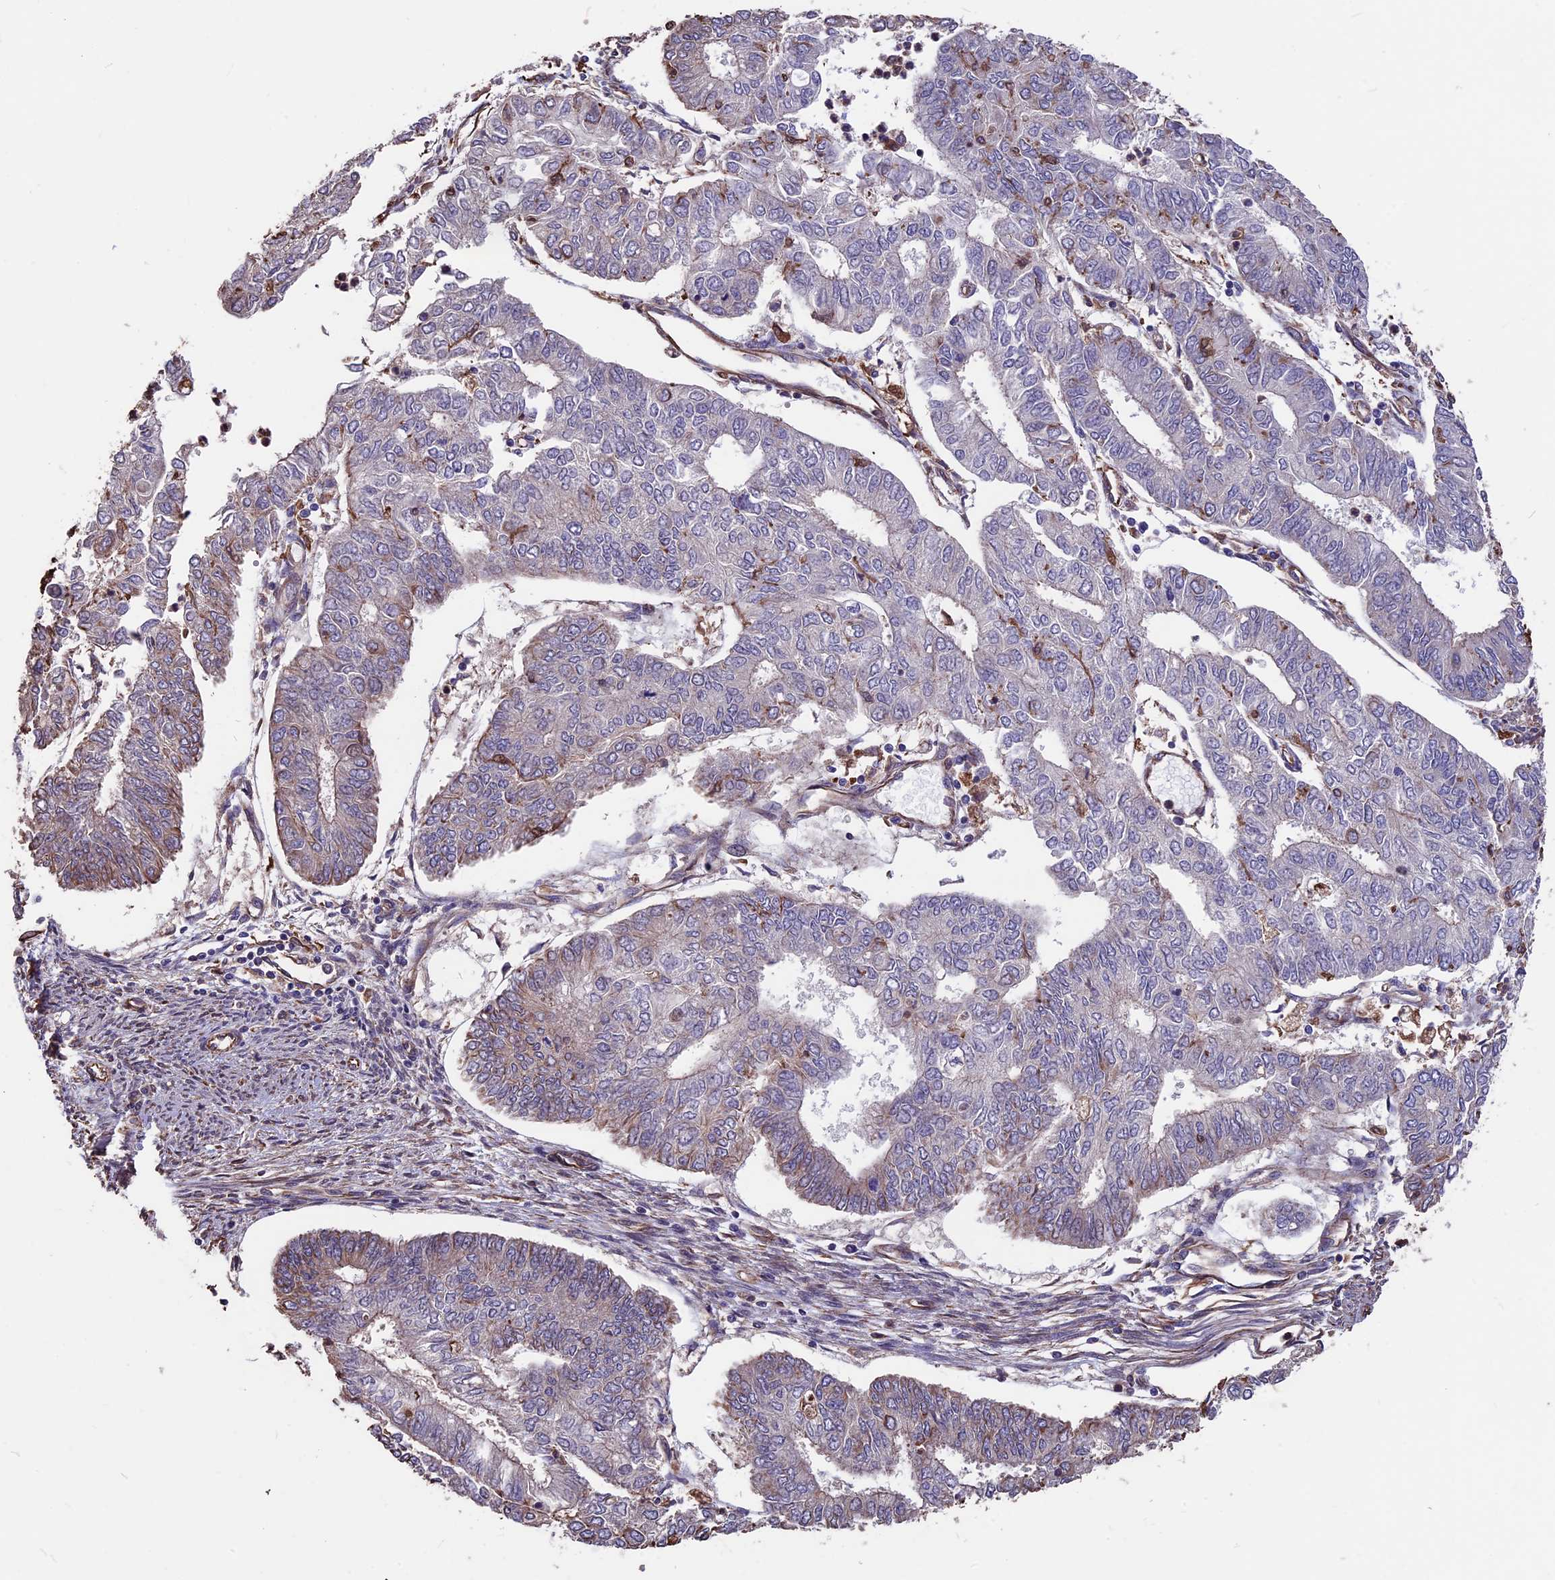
{"staining": {"intensity": "moderate", "quantity": "<25%", "location": "cytoplasmic/membranous"}, "tissue": "endometrial cancer", "cell_type": "Tumor cells", "image_type": "cancer", "snomed": [{"axis": "morphology", "description": "Adenocarcinoma, NOS"}, {"axis": "topography", "description": "Endometrium"}], "caption": "Endometrial adenocarcinoma tissue demonstrates moderate cytoplasmic/membranous positivity in approximately <25% of tumor cells, visualized by immunohistochemistry.", "gene": "SEH1L", "patient": {"sex": "female", "age": 68}}